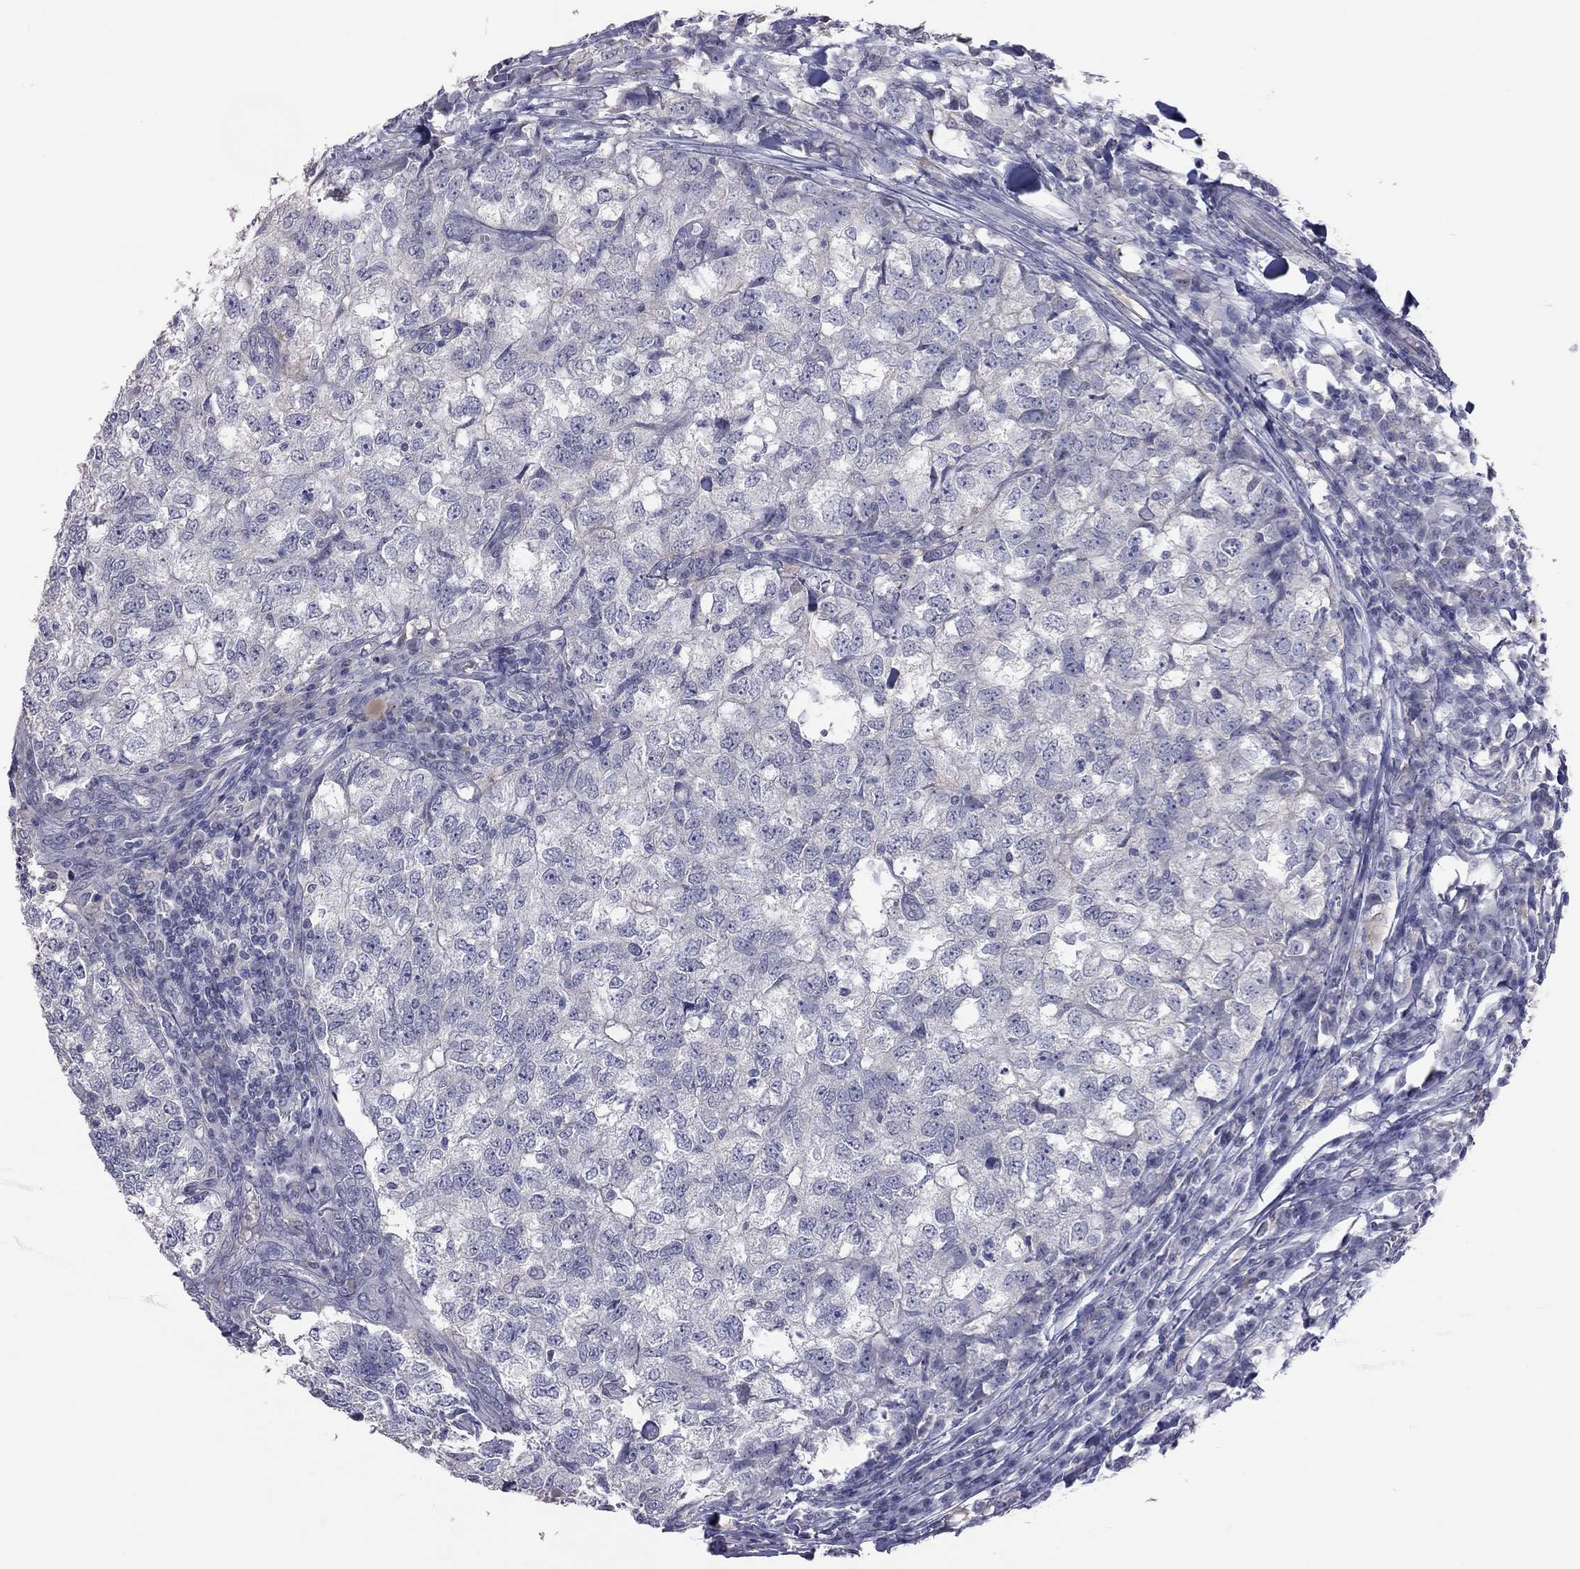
{"staining": {"intensity": "negative", "quantity": "none", "location": "none"}, "tissue": "breast cancer", "cell_type": "Tumor cells", "image_type": "cancer", "snomed": [{"axis": "morphology", "description": "Duct carcinoma"}, {"axis": "topography", "description": "Breast"}], "caption": "Immunohistochemistry (IHC) histopathology image of breast cancer (invasive ductal carcinoma) stained for a protein (brown), which shows no expression in tumor cells.", "gene": "HYLS1", "patient": {"sex": "female", "age": 30}}